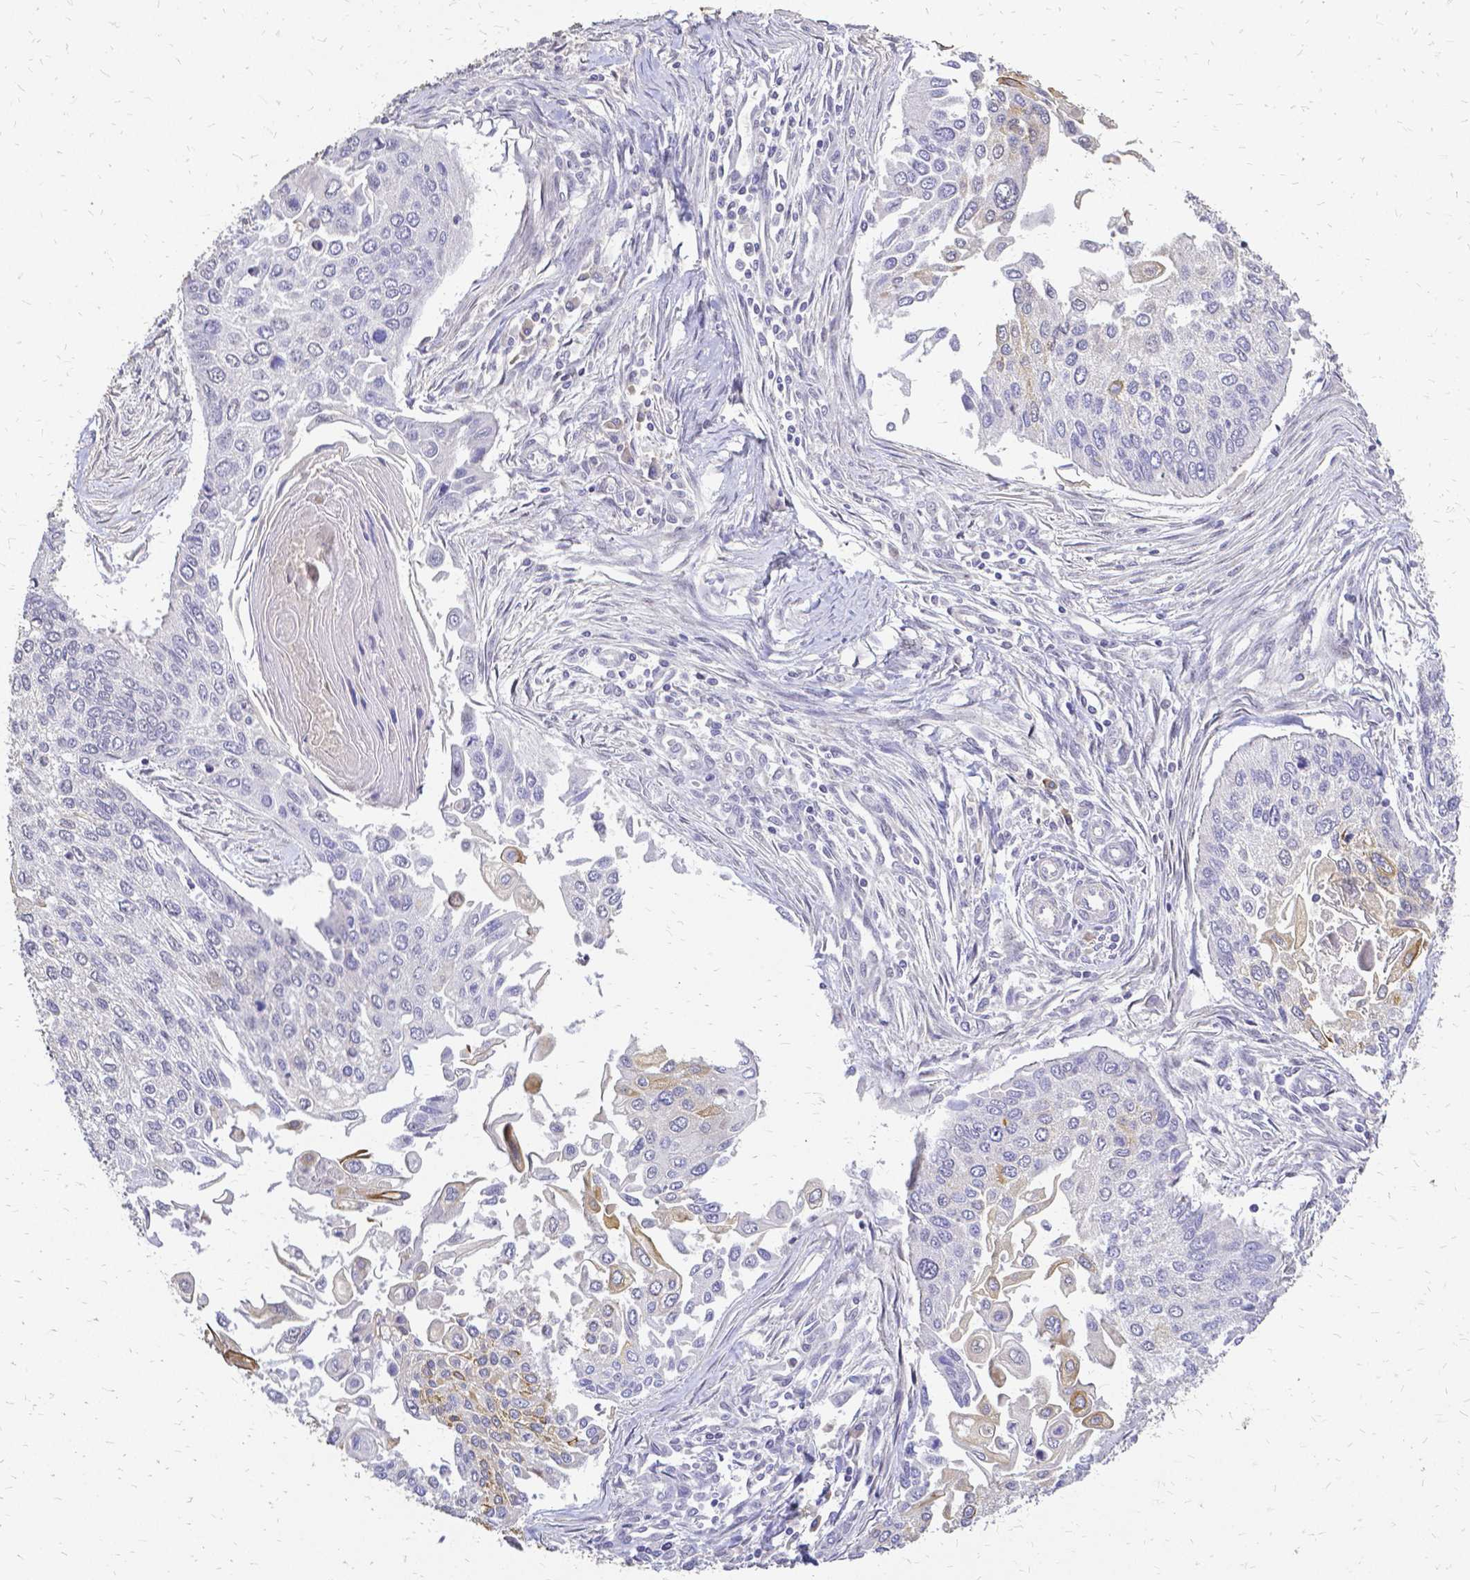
{"staining": {"intensity": "moderate", "quantity": "<25%", "location": "cytoplasmic/membranous"}, "tissue": "lung cancer", "cell_type": "Tumor cells", "image_type": "cancer", "snomed": [{"axis": "morphology", "description": "Squamous cell carcinoma, NOS"}, {"axis": "morphology", "description": "Squamous cell carcinoma, metastatic, NOS"}, {"axis": "topography", "description": "Lung"}], "caption": "An immunohistochemistry histopathology image of tumor tissue is shown. Protein staining in brown highlights moderate cytoplasmic/membranous positivity in lung cancer (squamous cell carcinoma) within tumor cells. The staining was performed using DAB (3,3'-diaminobenzidine) to visualize the protein expression in brown, while the nuclei were stained in blue with hematoxylin (Magnification: 20x).", "gene": "CIB1", "patient": {"sex": "male", "age": 63}}